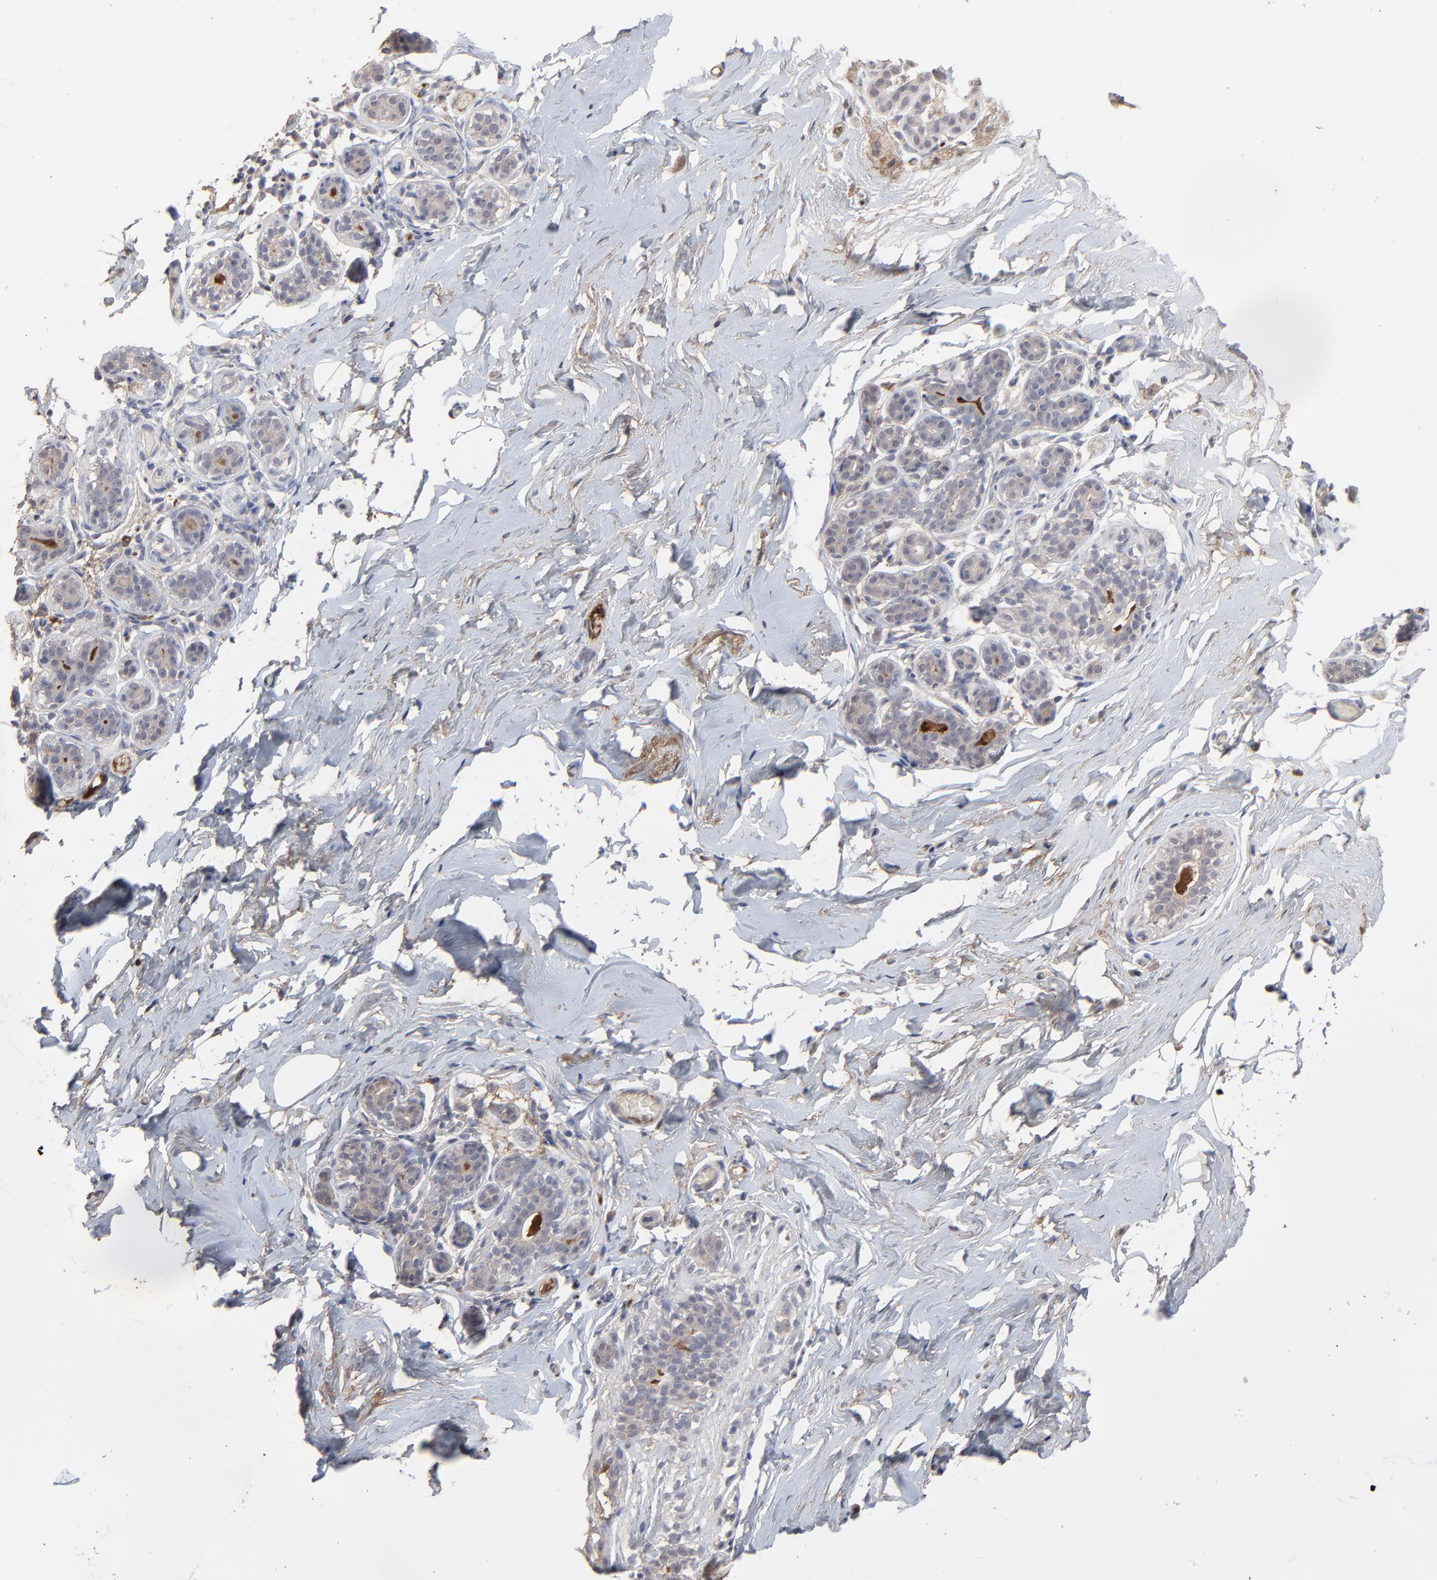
{"staining": {"intensity": "weak", "quantity": ">75%", "location": "cytoplasmic/membranous"}, "tissue": "breast", "cell_type": "Adipocytes", "image_type": "normal", "snomed": [{"axis": "morphology", "description": "Normal tissue, NOS"}, {"axis": "topography", "description": "Breast"}, {"axis": "topography", "description": "Soft tissue"}], "caption": "Breast stained with IHC shows weak cytoplasmic/membranous expression in approximately >75% of adipocytes. The protein of interest is shown in brown color, while the nuclei are stained blue.", "gene": "VPREB3", "patient": {"sex": "female", "age": 75}}